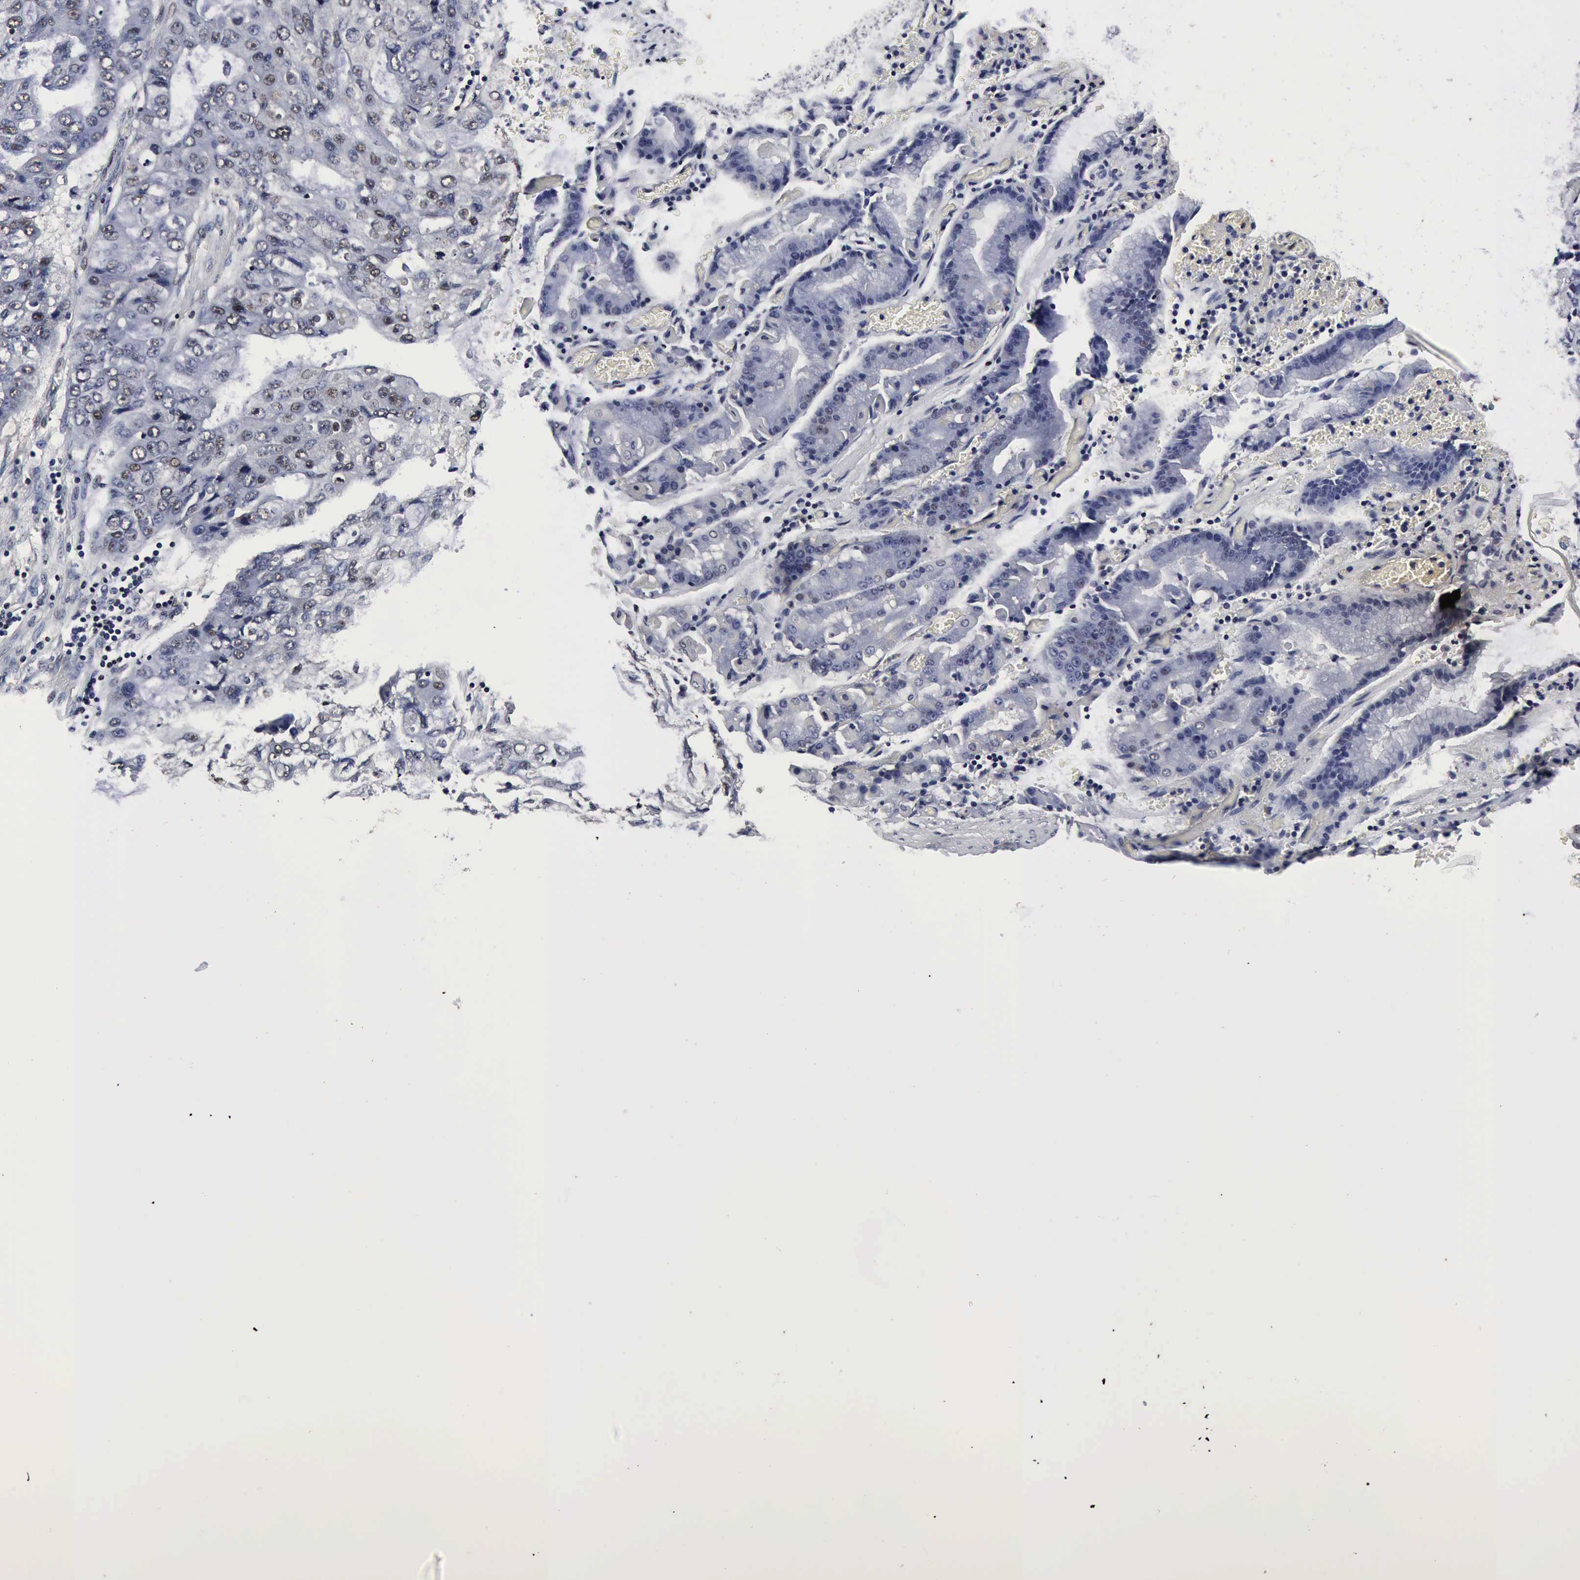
{"staining": {"intensity": "negative", "quantity": "none", "location": "none"}, "tissue": "stomach cancer", "cell_type": "Tumor cells", "image_type": "cancer", "snomed": [{"axis": "morphology", "description": "Adenocarcinoma, NOS"}, {"axis": "topography", "description": "Stomach, upper"}], "caption": "A micrograph of stomach cancer (adenocarcinoma) stained for a protein displays no brown staining in tumor cells.", "gene": "UBC", "patient": {"sex": "male", "age": 71}}